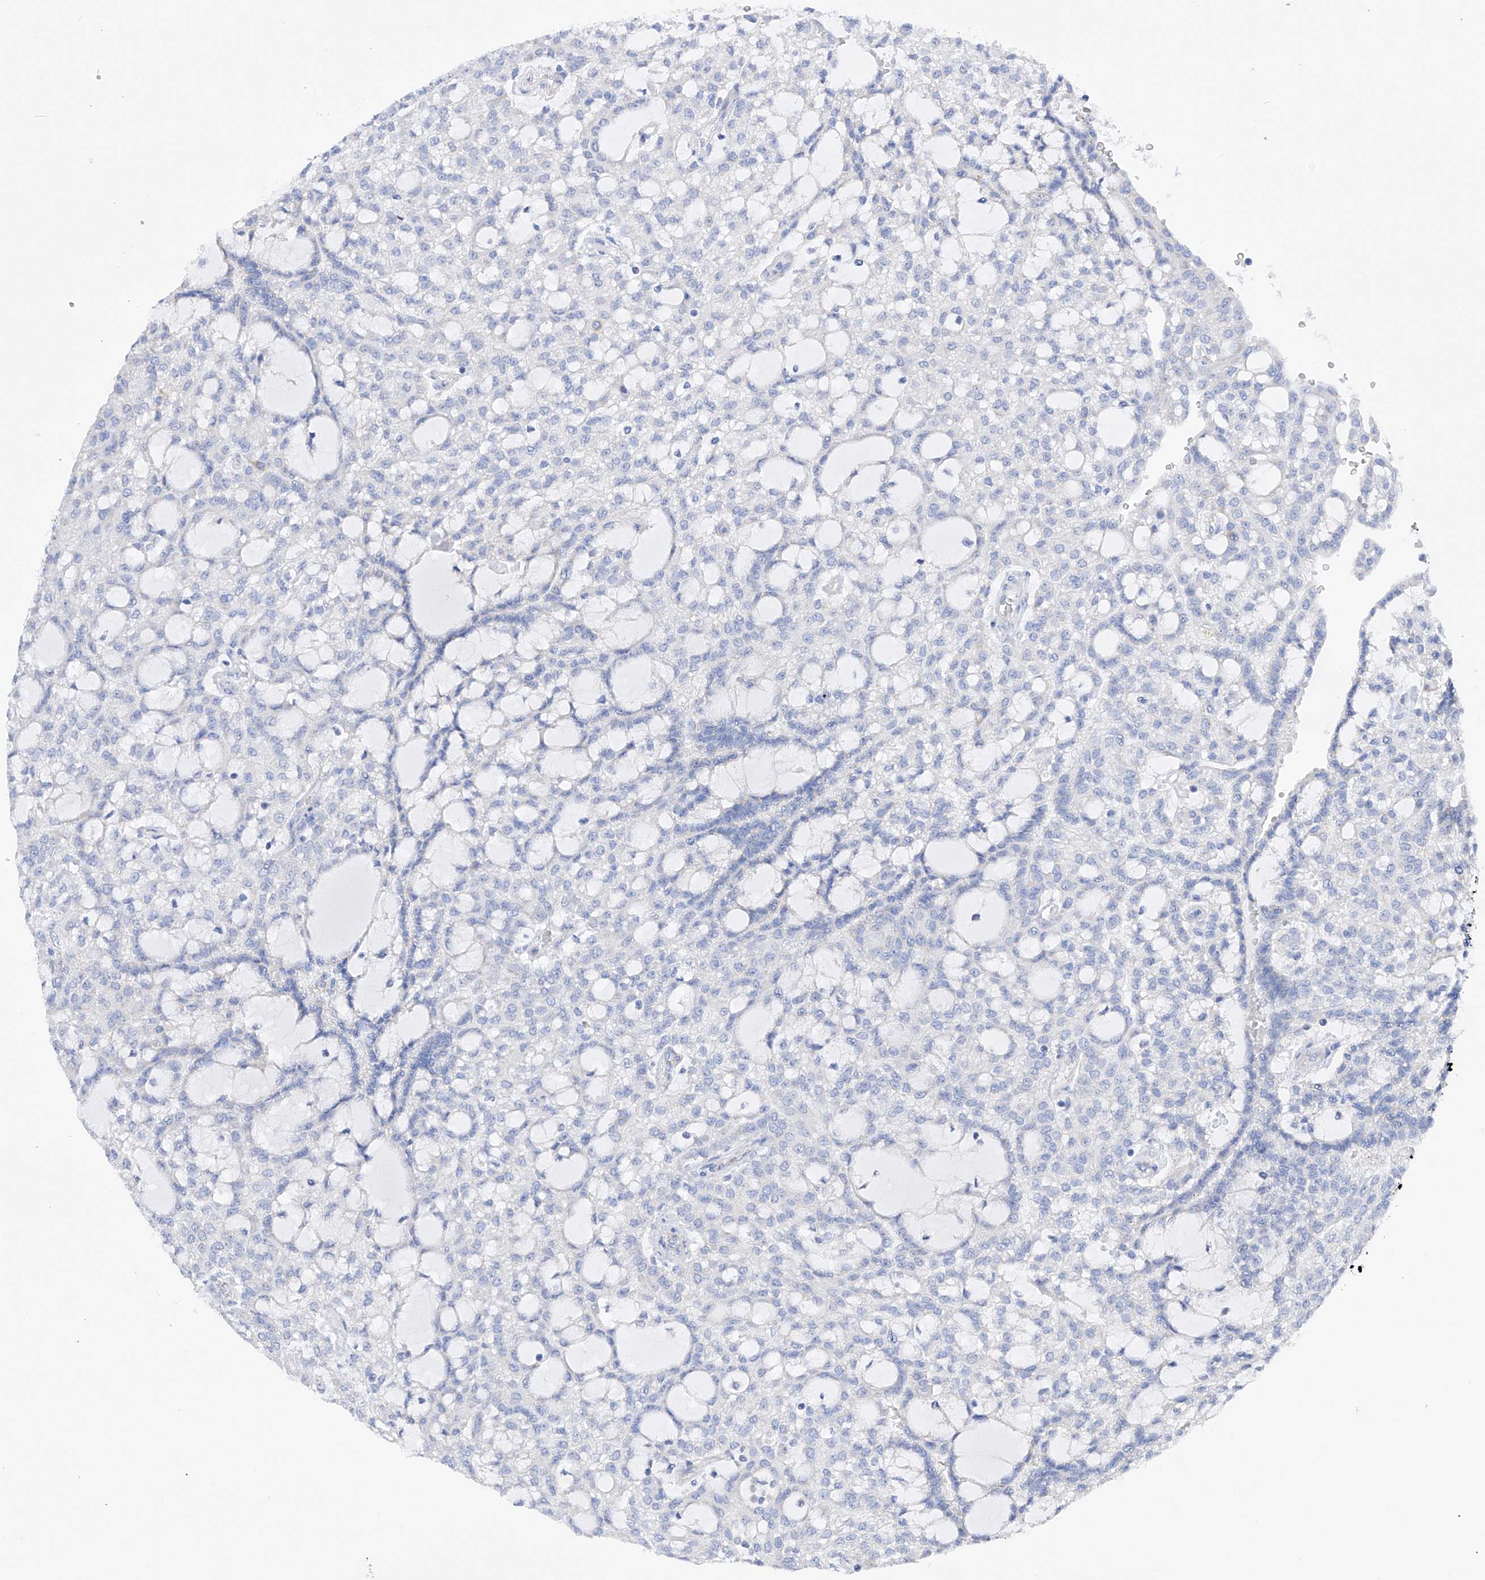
{"staining": {"intensity": "negative", "quantity": "none", "location": "none"}, "tissue": "renal cancer", "cell_type": "Tumor cells", "image_type": "cancer", "snomed": [{"axis": "morphology", "description": "Adenocarcinoma, NOS"}, {"axis": "topography", "description": "Kidney"}], "caption": "This is an immunohistochemistry image of adenocarcinoma (renal). There is no positivity in tumor cells.", "gene": "FLG", "patient": {"sex": "male", "age": 63}}